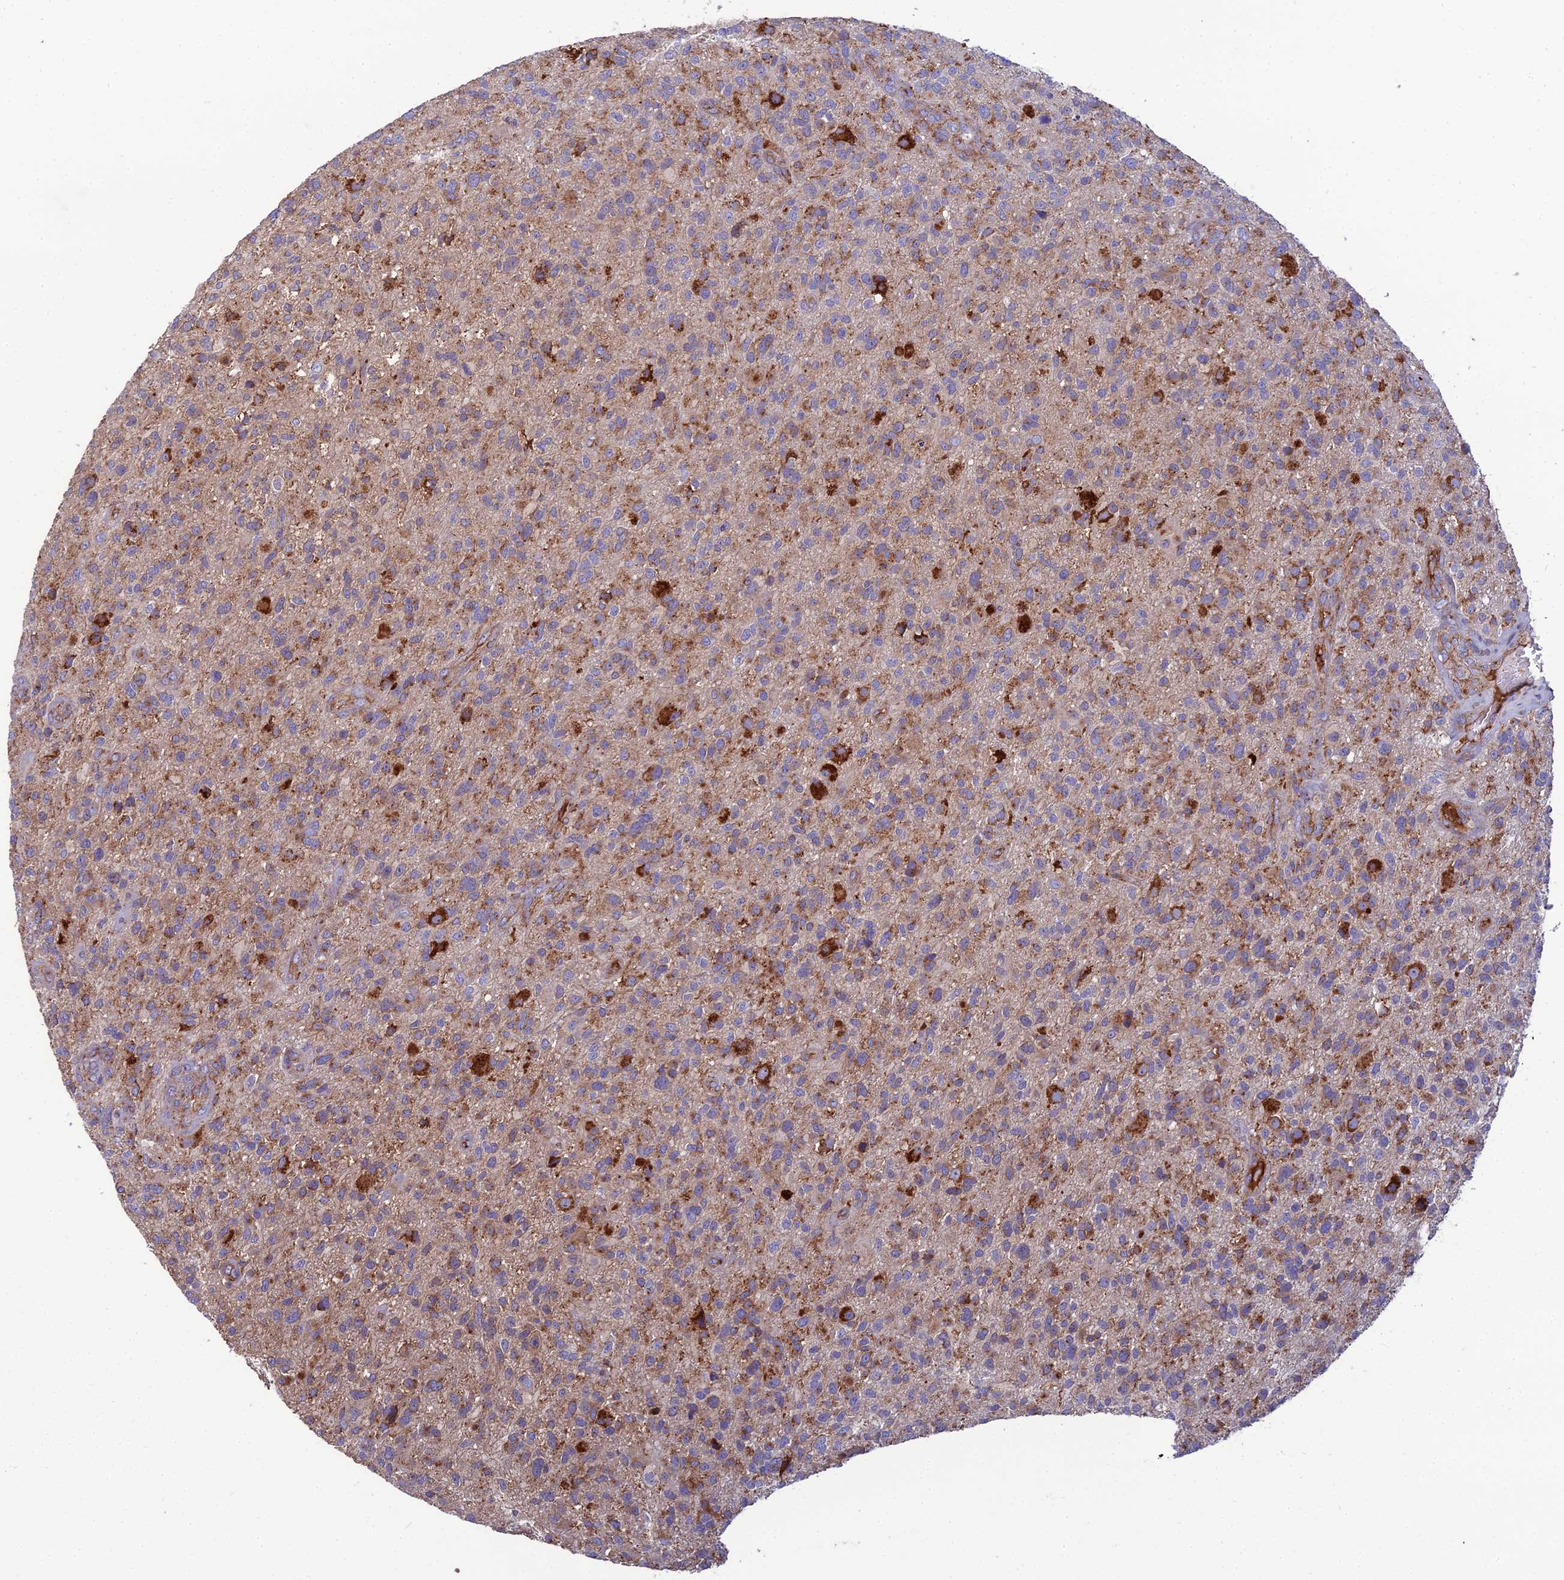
{"staining": {"intensity": "moderate", "quantity": ">75%", "location": "cytoplasmic/membranous"}, "tissue": "glioma", "cell_type": "Tumor cells", "image_type": "cancer", "snomed": [{"axis": "morphology", "description": "Glioma, malignant, High grade"}, {"axis": "topography", "description": "Brain"}], "caption": "Brown immunohistochemical staining in human glioma exhibits moderate cytoplasmic/membranous expression in about >75% of tumor cells. (DAB IHC, brown staining for protein, blue staining for nuclei).", "gene": "LNPEP", "patient": {"sex": "male", "age": 47}}